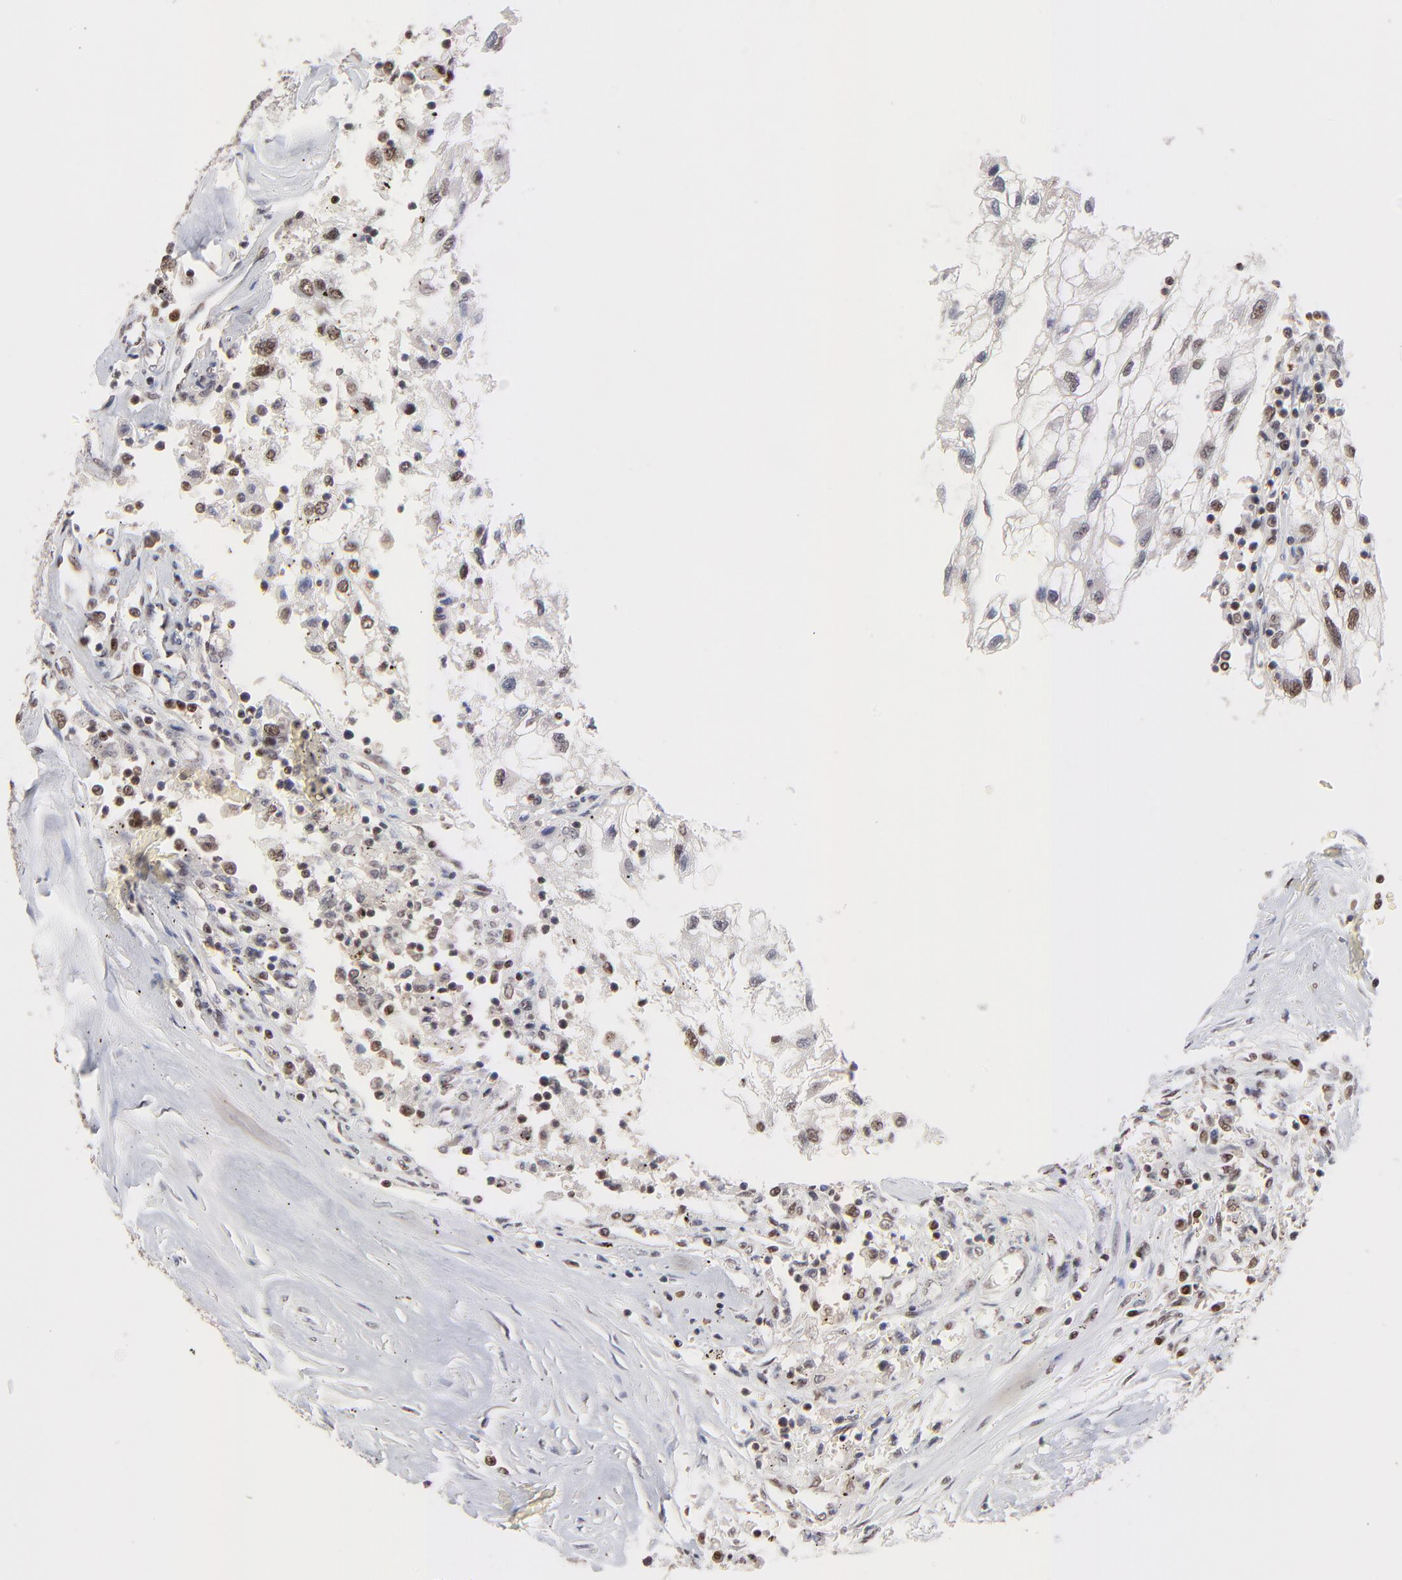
{"staining": {"intensity": "weak", "quantity": "<25%", "location": "nuclear"}, "tissue": "renal cancer", "cell_type": "Tumor cells", "image_type": "cancer", "snomed": [{"axis": "morphology", "description": "Normal tissue, NOS"}, {"axis": "morphology", "description": "Adenocarcinoma, NOS"}, {"axis": "topography", "description": "Kidney"}], "caption": "Tumor cells are negative for protein expression in human adenocarcinoma (renal).", "gene": "DSN1", "patient": {"sex": "male", "age": 71}}